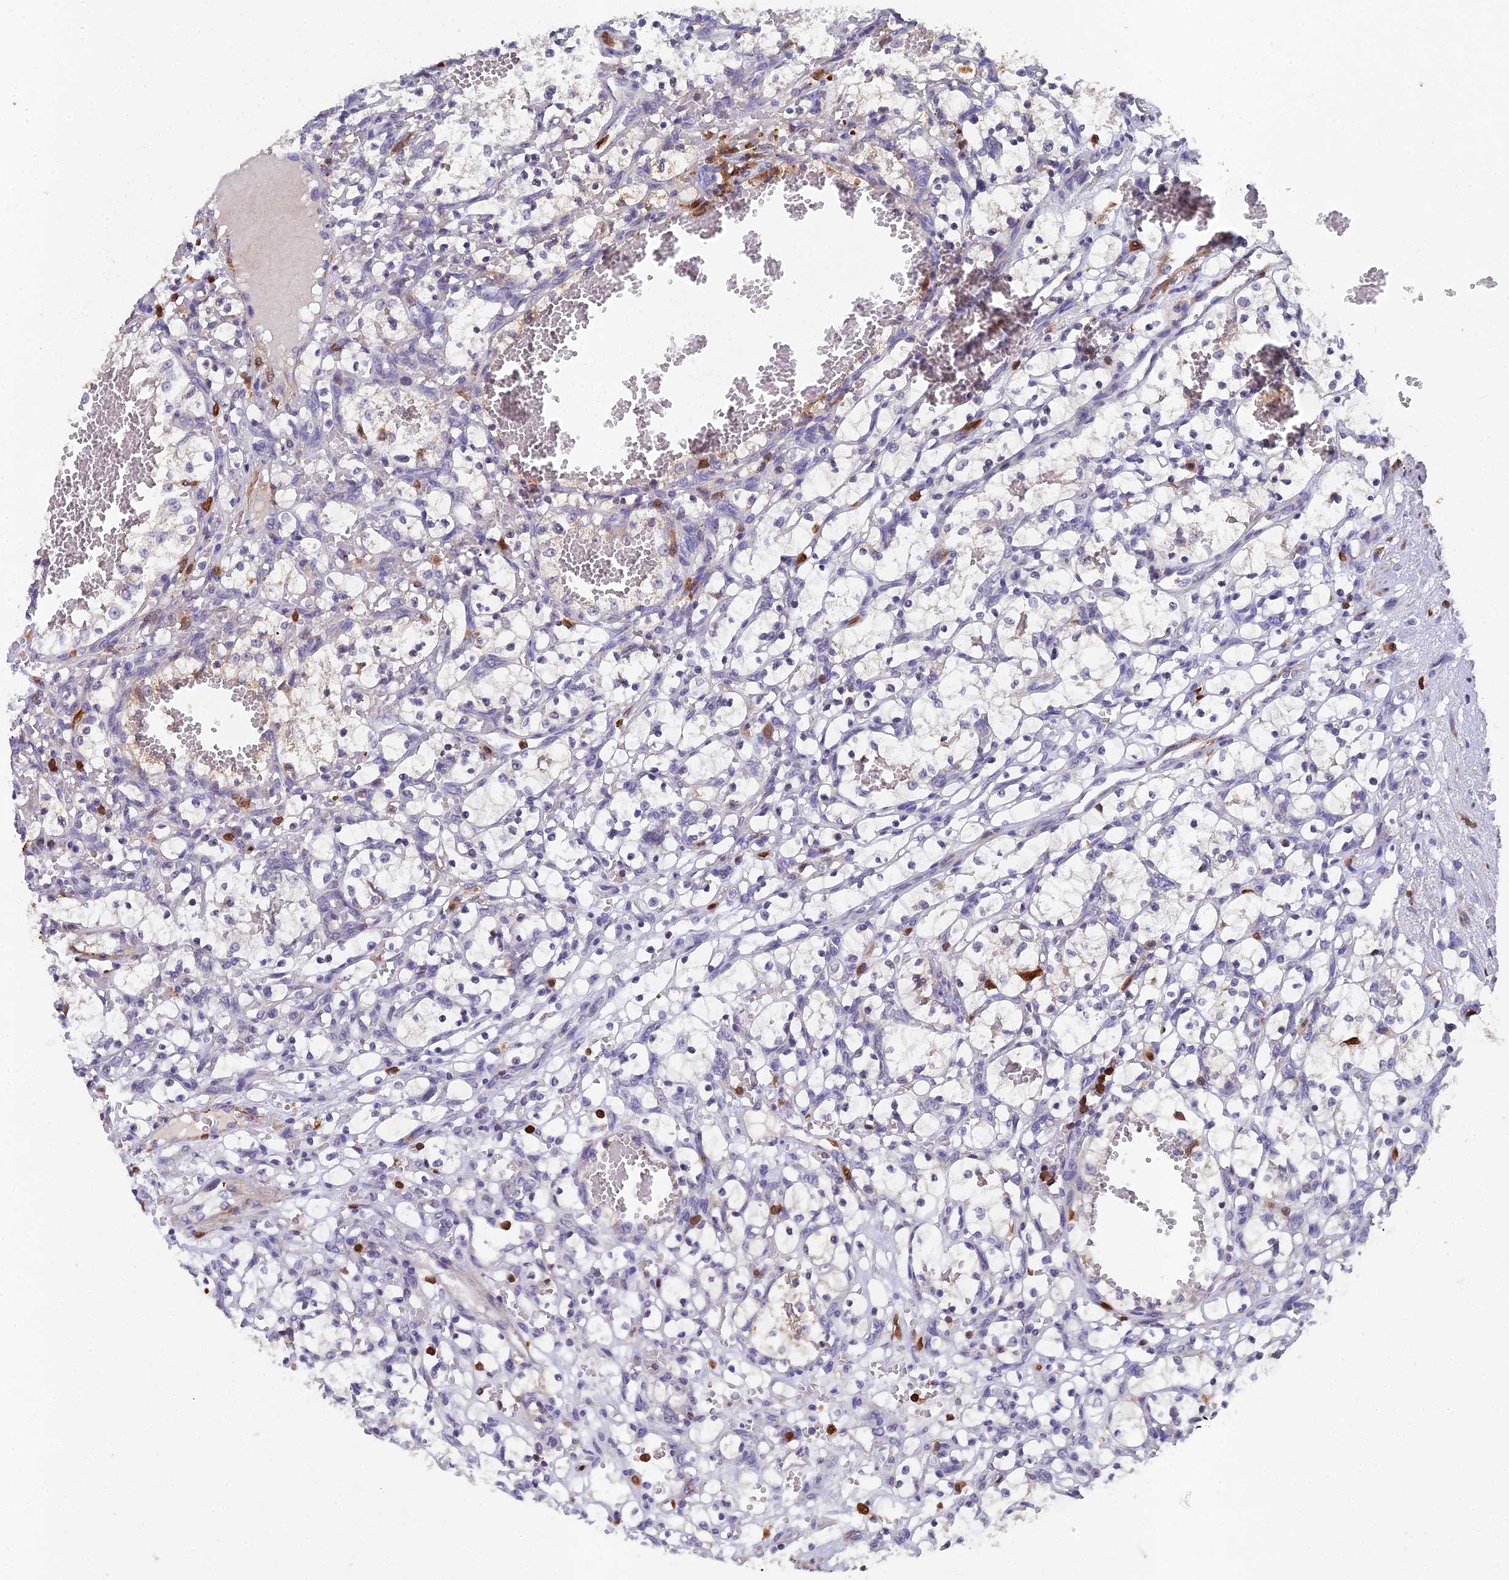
{"staining": {"intensity": "negative", "quantity": "none", "location": "none"}, "tissue": "renal cancer", "cell_type": "Tumor cells", "image_type": "cancer", "snomed": [{"axis": "morphology", "description": "Adenocarcinoma, NOS"}, {"axis": "topography", "description": "Kidney"}], "caption": "Renal cancer (adenocarcinoma) was stained to show a protein in brown. There is no significant staining in tumor cells.", "gene": "GALK2", "patient": {"sex": "female", "age": 69}}